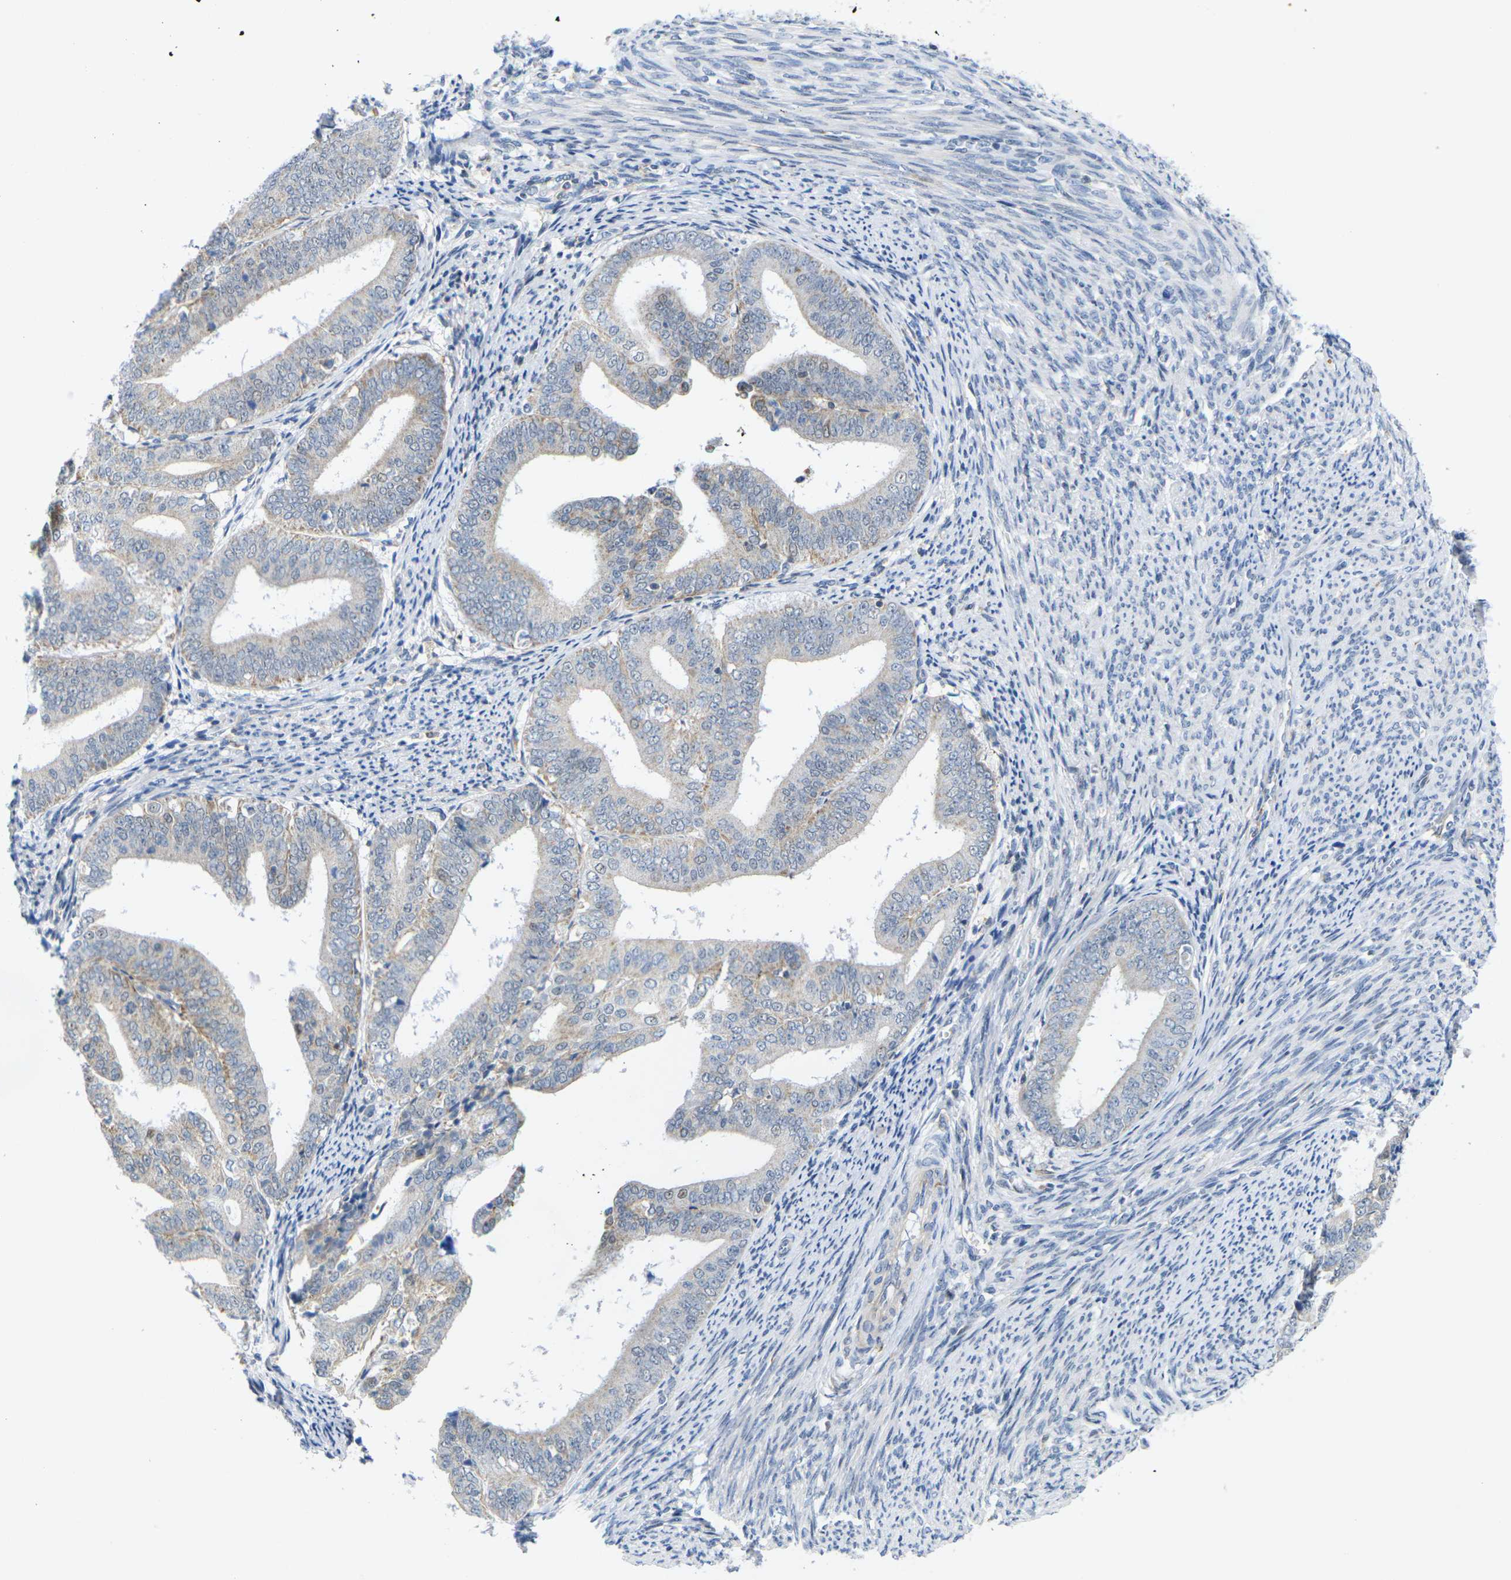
{"staining": {"intensity": "moderate", "quantity": "<25%", "location": "cytoplasmic/membranous"}, "tissue": "endometrial cancer", "cell_type": "Tumor cells", "image_type": "cancer", "snomed": [{"axis": "morphology", "description": "Adenocarcinoma, NOS"}, {"axis": "topography", "description": "Endometrium"}], "caption": "This micrograph exhibits immunohistochemistry (IHC) staining of endometrial cancer (adenocarcinoma), with low moderate cytoplasmic/membranous staining in about <25% of tumor cells.", "gene": "OTOF", "patient": {"sex": "female", "age": 63}}